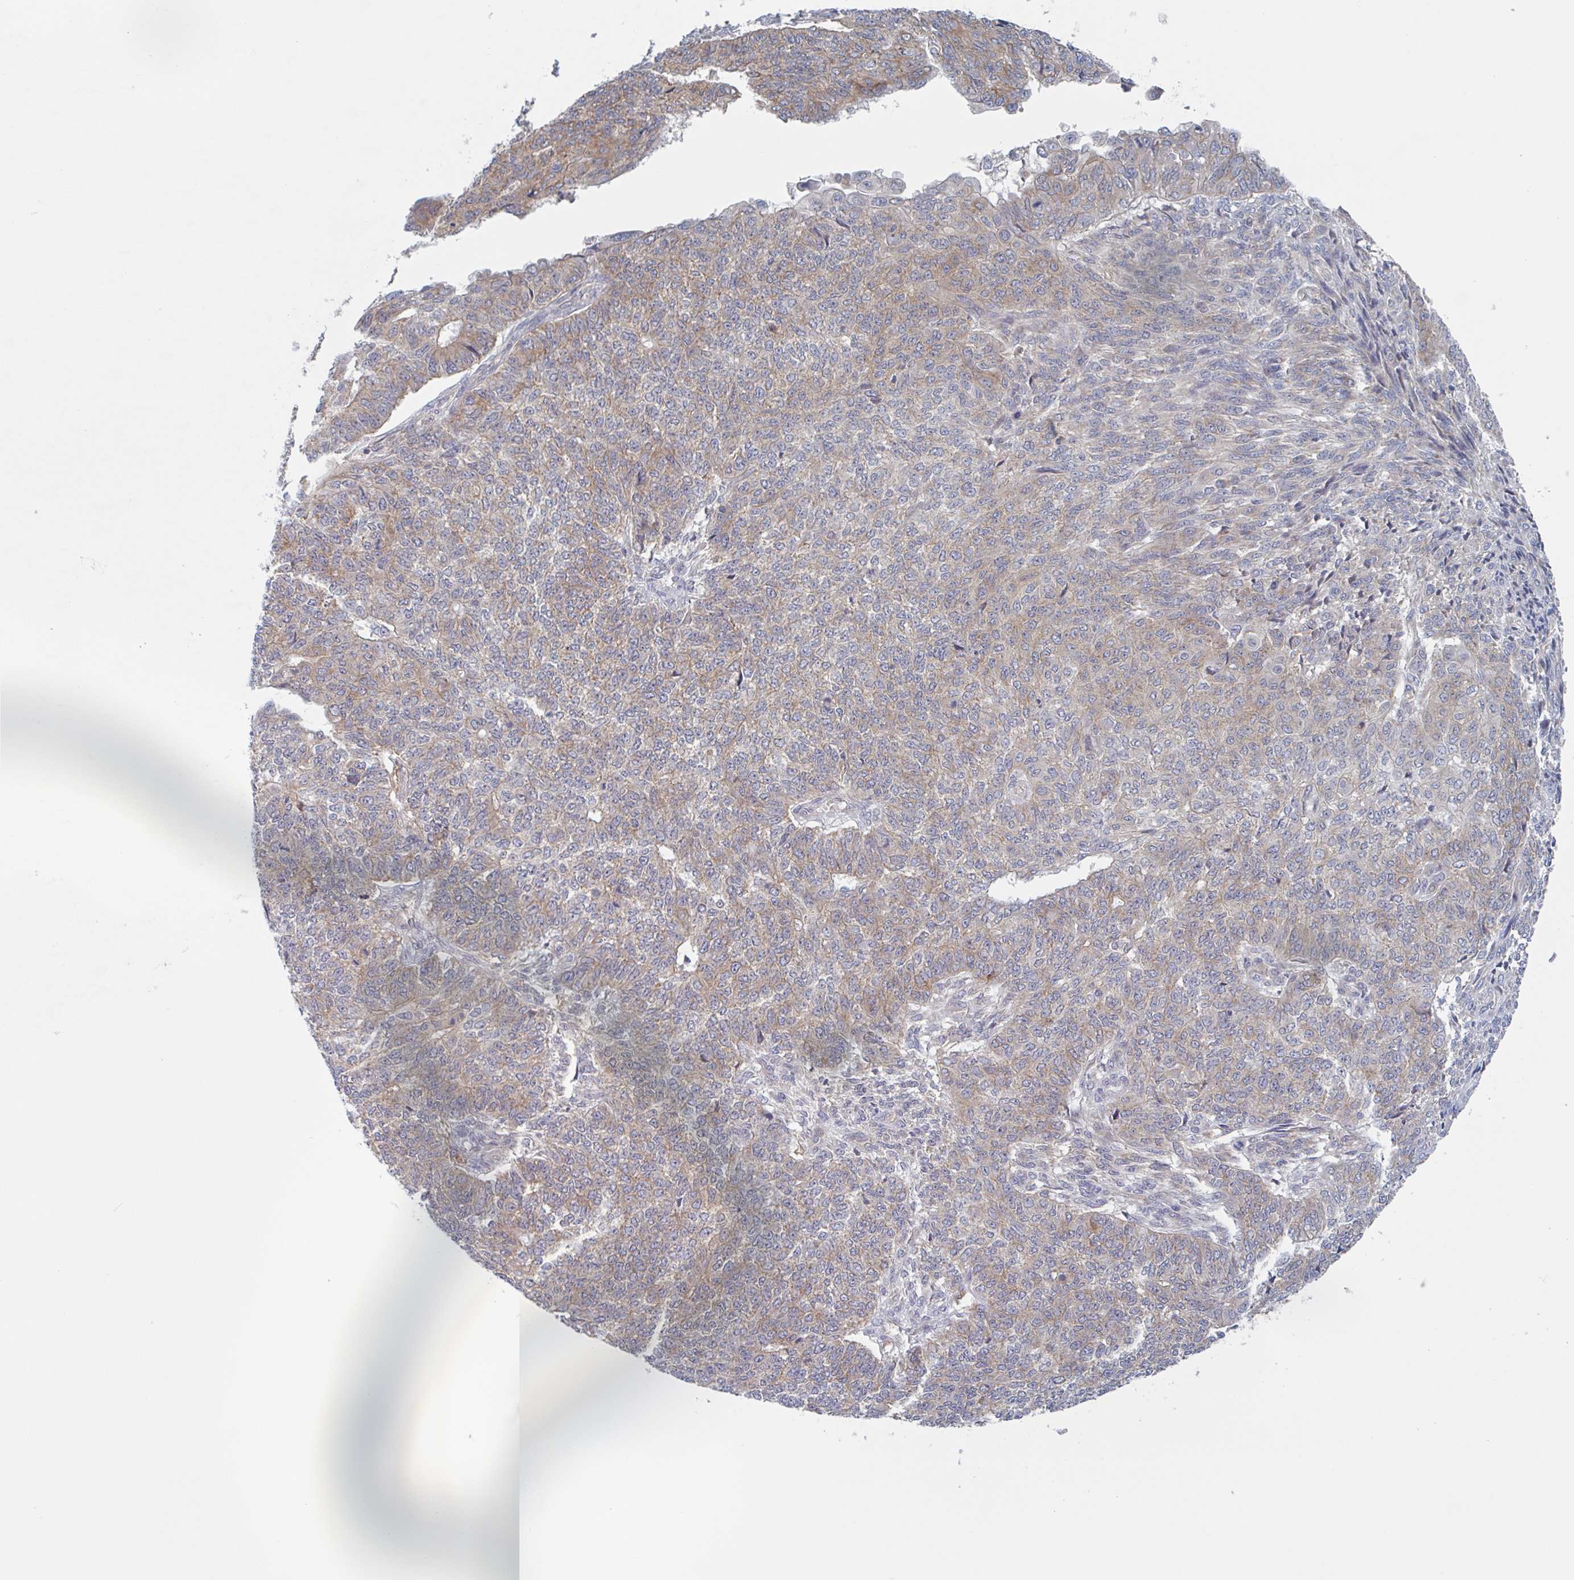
{"staining": {"intensity": "moderate", "quantity": "25%-75%", "location": "cytoplasmic/membranous"}, "tissue": "endometrial cancer", "cell_type": "Tumor cells", "image_type": "cancer", "snomed": [{"axis": "morphology", "description": "Adenocarcinoma, NOS"}, {"axis": "topography", "description": "Endometrium"}], "caption": "Human adenocarcinoma (endometrial) stained with a brown dye shows moderate cytoplasmic/membranous positive expression in approximately 25%-75% of tumor cells.", "gene": "SURF1", "patient": {"sex": "female", "age": 32}}